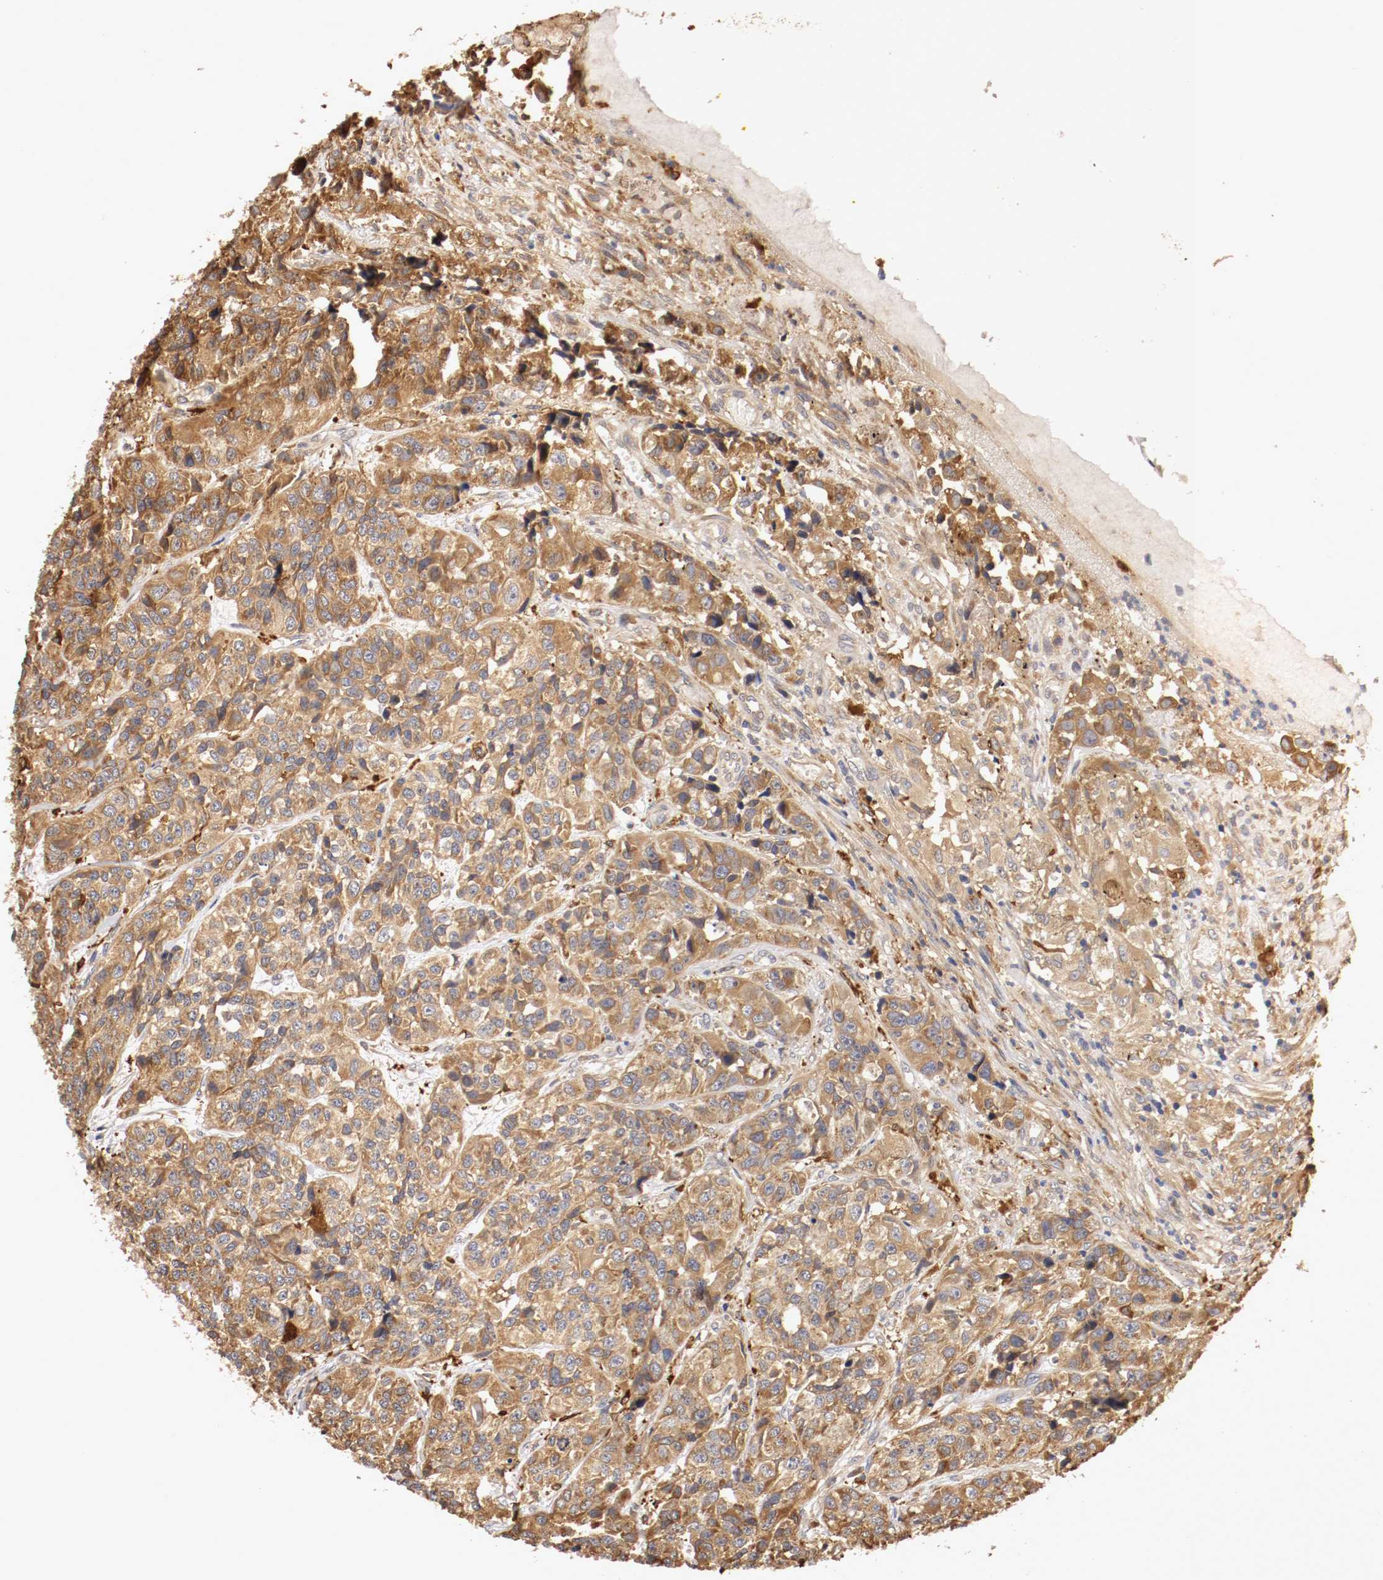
{"staining": {"intensity": "moderate", "quantity": ">75%", "location": "cytoplasmic/membranous"}, "tissue": "urothelial cancer", "cell_type": "Tumor cells", "image_type": "cancer", "snomed": [{"axis": "morphology", "description": "Urothelial carcinoma, High grade"}, {"axis": "topography", "description": "Urinary bladder"}], "caption": "Immunohistochemical staining of urothelial cancer demonstrates medium levels of moderate cytoplasmic/membranous protein positivity in approximately >75% of tumor cells.", "gene": "VEZT", "patient": {"sex": "female", "age": 81}}